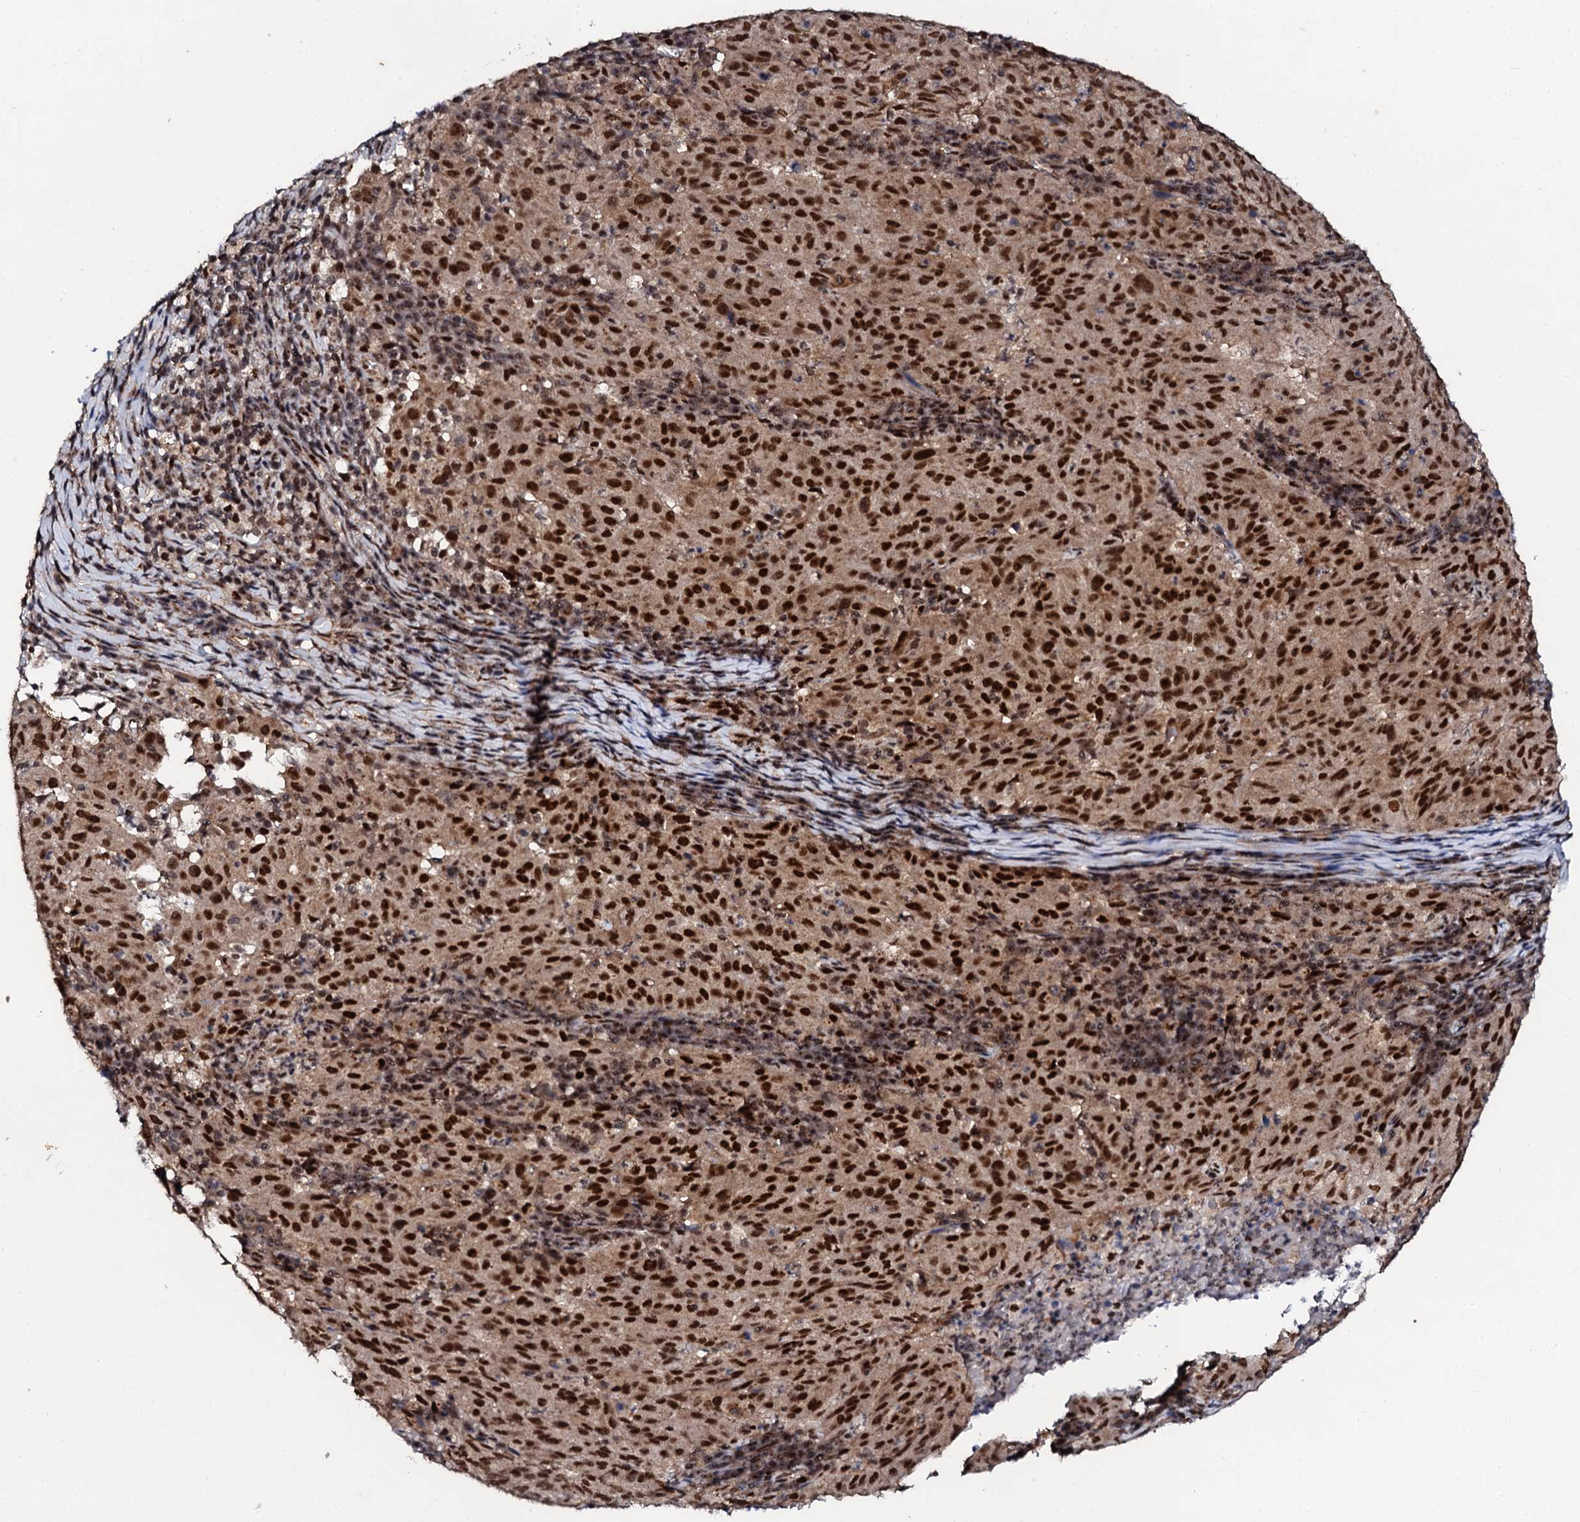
{"staining": {"intensity": "strong", "quantity": ">75%", "location": "nuclear"}, "tissue": "pancreatic cancer", "cell_type": "Tumor cells", "image_type": "cancer", "snomed": [{"axis": "morphology", "description": "Adenocarcinoma, NOS"}, {"axis": "topography", "description": "Pancreas"}], "caption": "Approximately >75% of tumor cells in pancreatic cancer (adenocarcinoma) show strong nuclear protein expression as visualized by brown immunohistochemical staining.", "gene": "CSTF3", "patient": {"sex": "male", "age": 63}}